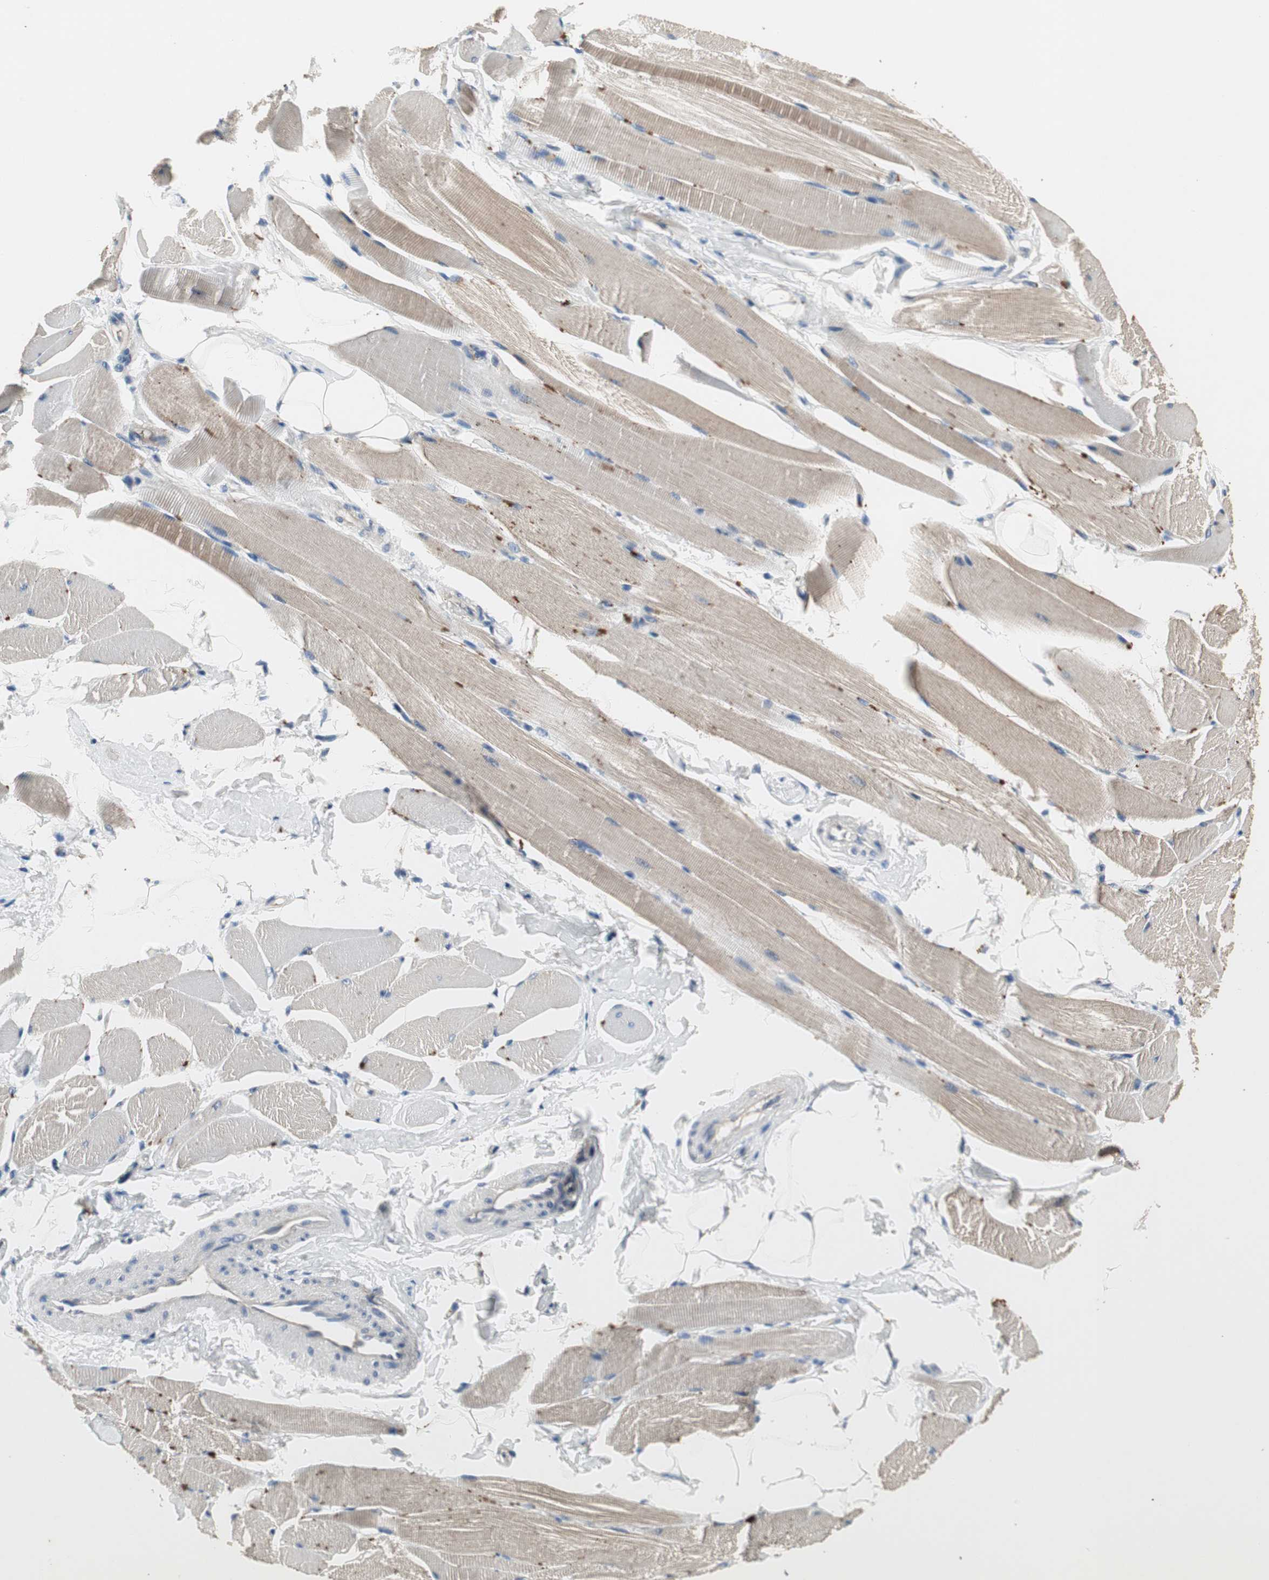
{"staining": {"intensity": "weak", "quantity": ">75%", "location": "cytoplasmic/membranous"}, "tissue": "skeletal muscle", "cell_type": "Myocytes", "image_type": "normal", "snomed": [{"axis": "morphology", "description": "Normal tissue, NOS"}, {"axis": "topography", "description": "Skeletal muscle"}, {"axis": "topography", "description": "Peripheral nerve tissue"}], "caption": "Immunohistochemical staining of benign skeletal muscle displays weak cytoplasmic/membranous protein staining in about >75% of myocytes. The staining is performed using DAB (3,3'-diaminobenzidine) brown chromogen to label protein expression. The nuclei are counter-stained blue using hematoxylin.", "gene": "ALPL", "patient": {"sex": "female", "age": 84}}